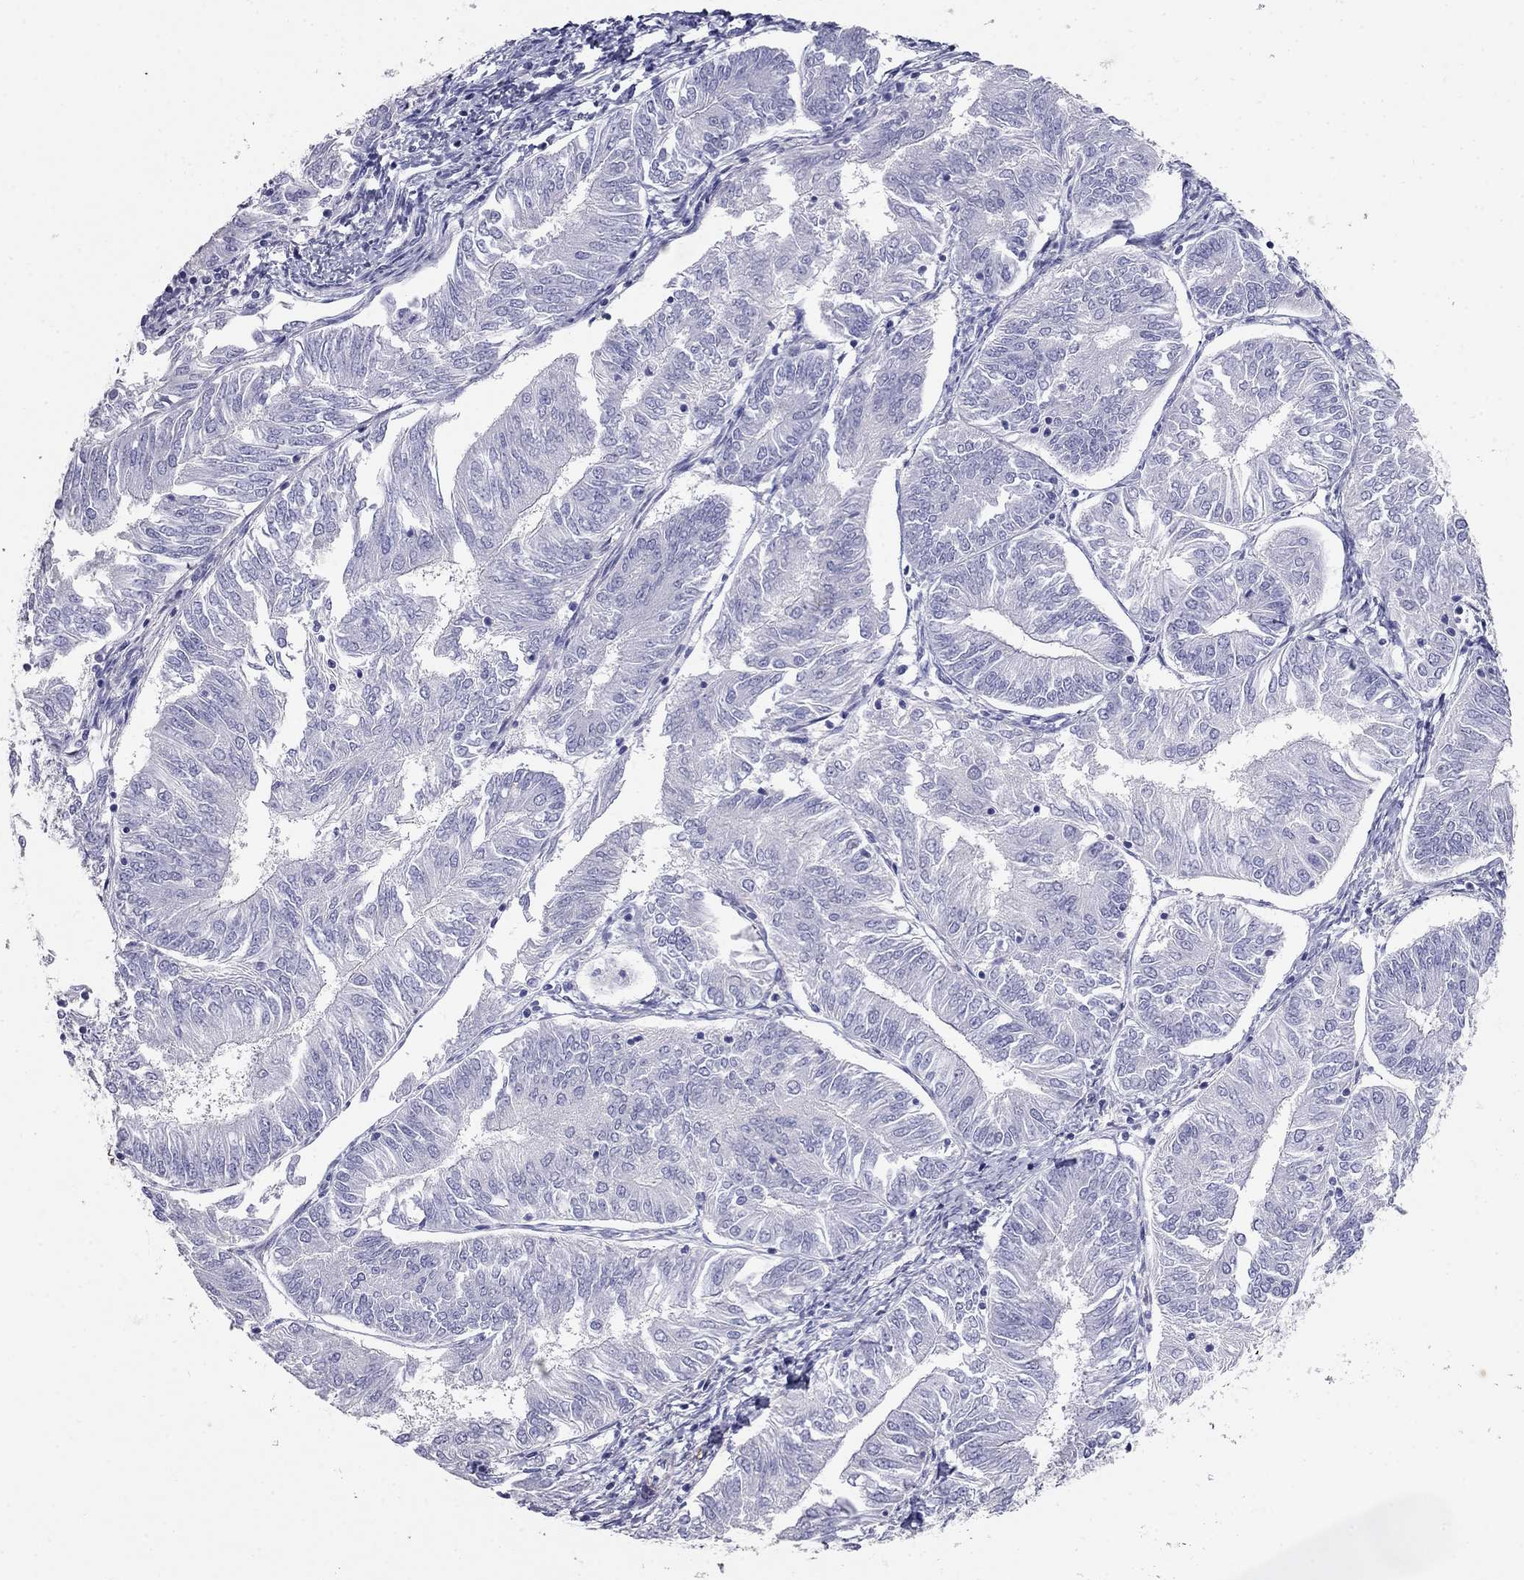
{"staining": {"intensity": "negative", "quantity": "none", "location": "none"}, "tissue": "endometrial cancer", "cell_type": "Tumor cells", "image_type": "cancer", "snomed": [{"axis": "morphology", "description": "Adenocarcinoma, NOS"}, {"axis": "topography", "description": "Endometrium"}], "caption": "Endometrial cancer (adenocarcinoma) was stained to show a protein in brown. There is no significant positivity in tumor cells.", "gene": "LY6H", "patient": {"sex": "female", "age": 58}}